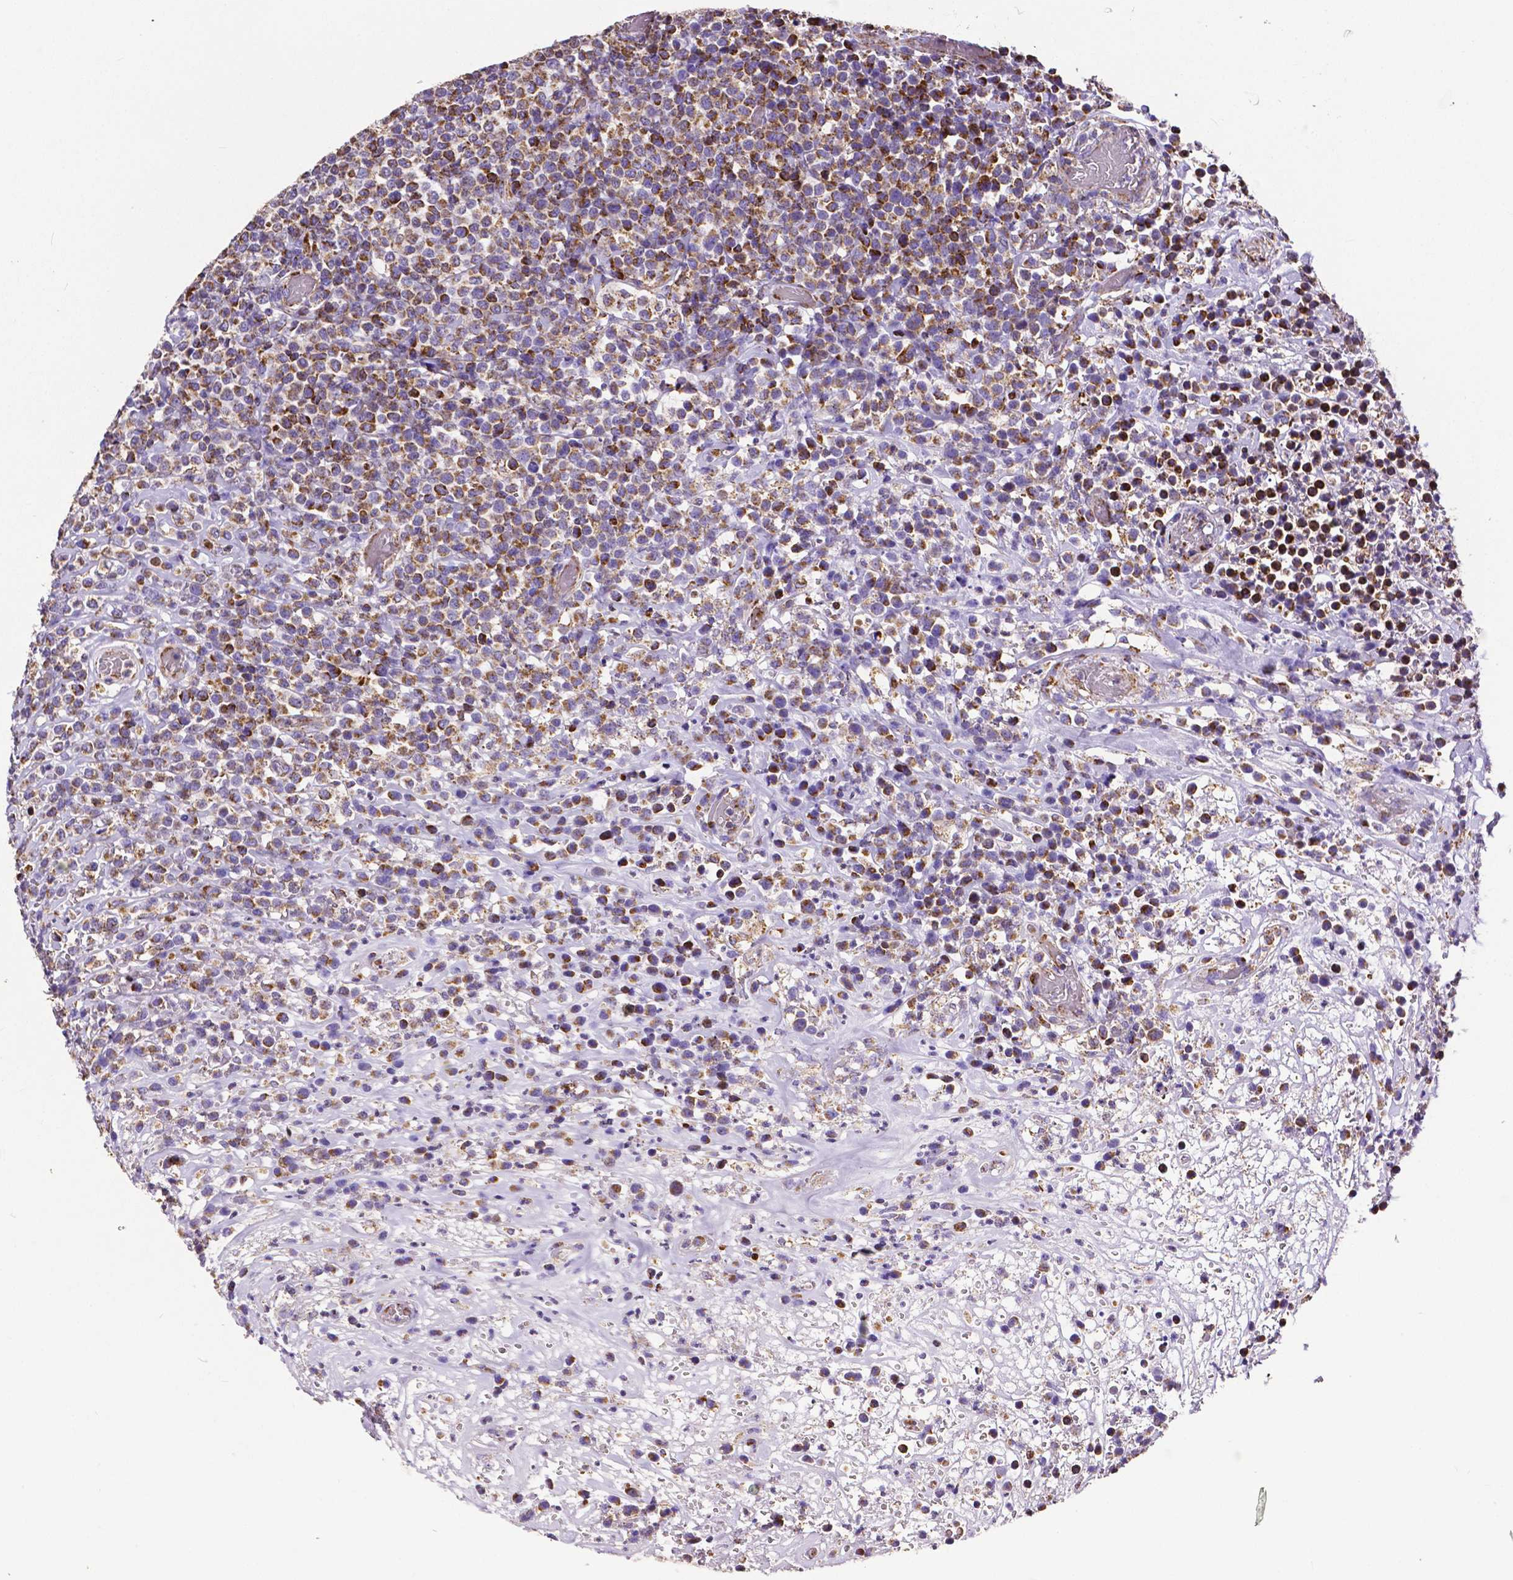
{"staining": {"intensity": "moderate", "quantity": ">75%", "location": "cytoplasmic/membranous"}, "tissue": "lymphoma", "cell_type": "Tumor cells", "image_type": "cancer", "snomed": [{"axis": "morphology", "description": "Malignant lymphoma, non-Hodgkin's type, High grade"}, {"axis": "topography", "description": "Soft tissue"}], "caption": "A histopathology image of human lymphoma stained for a protein displays moderate cytoplasmic/membranous brown staining in tumor cells.", "gene": "MACC1", "patient": {"sex": "female", "age": 56}}